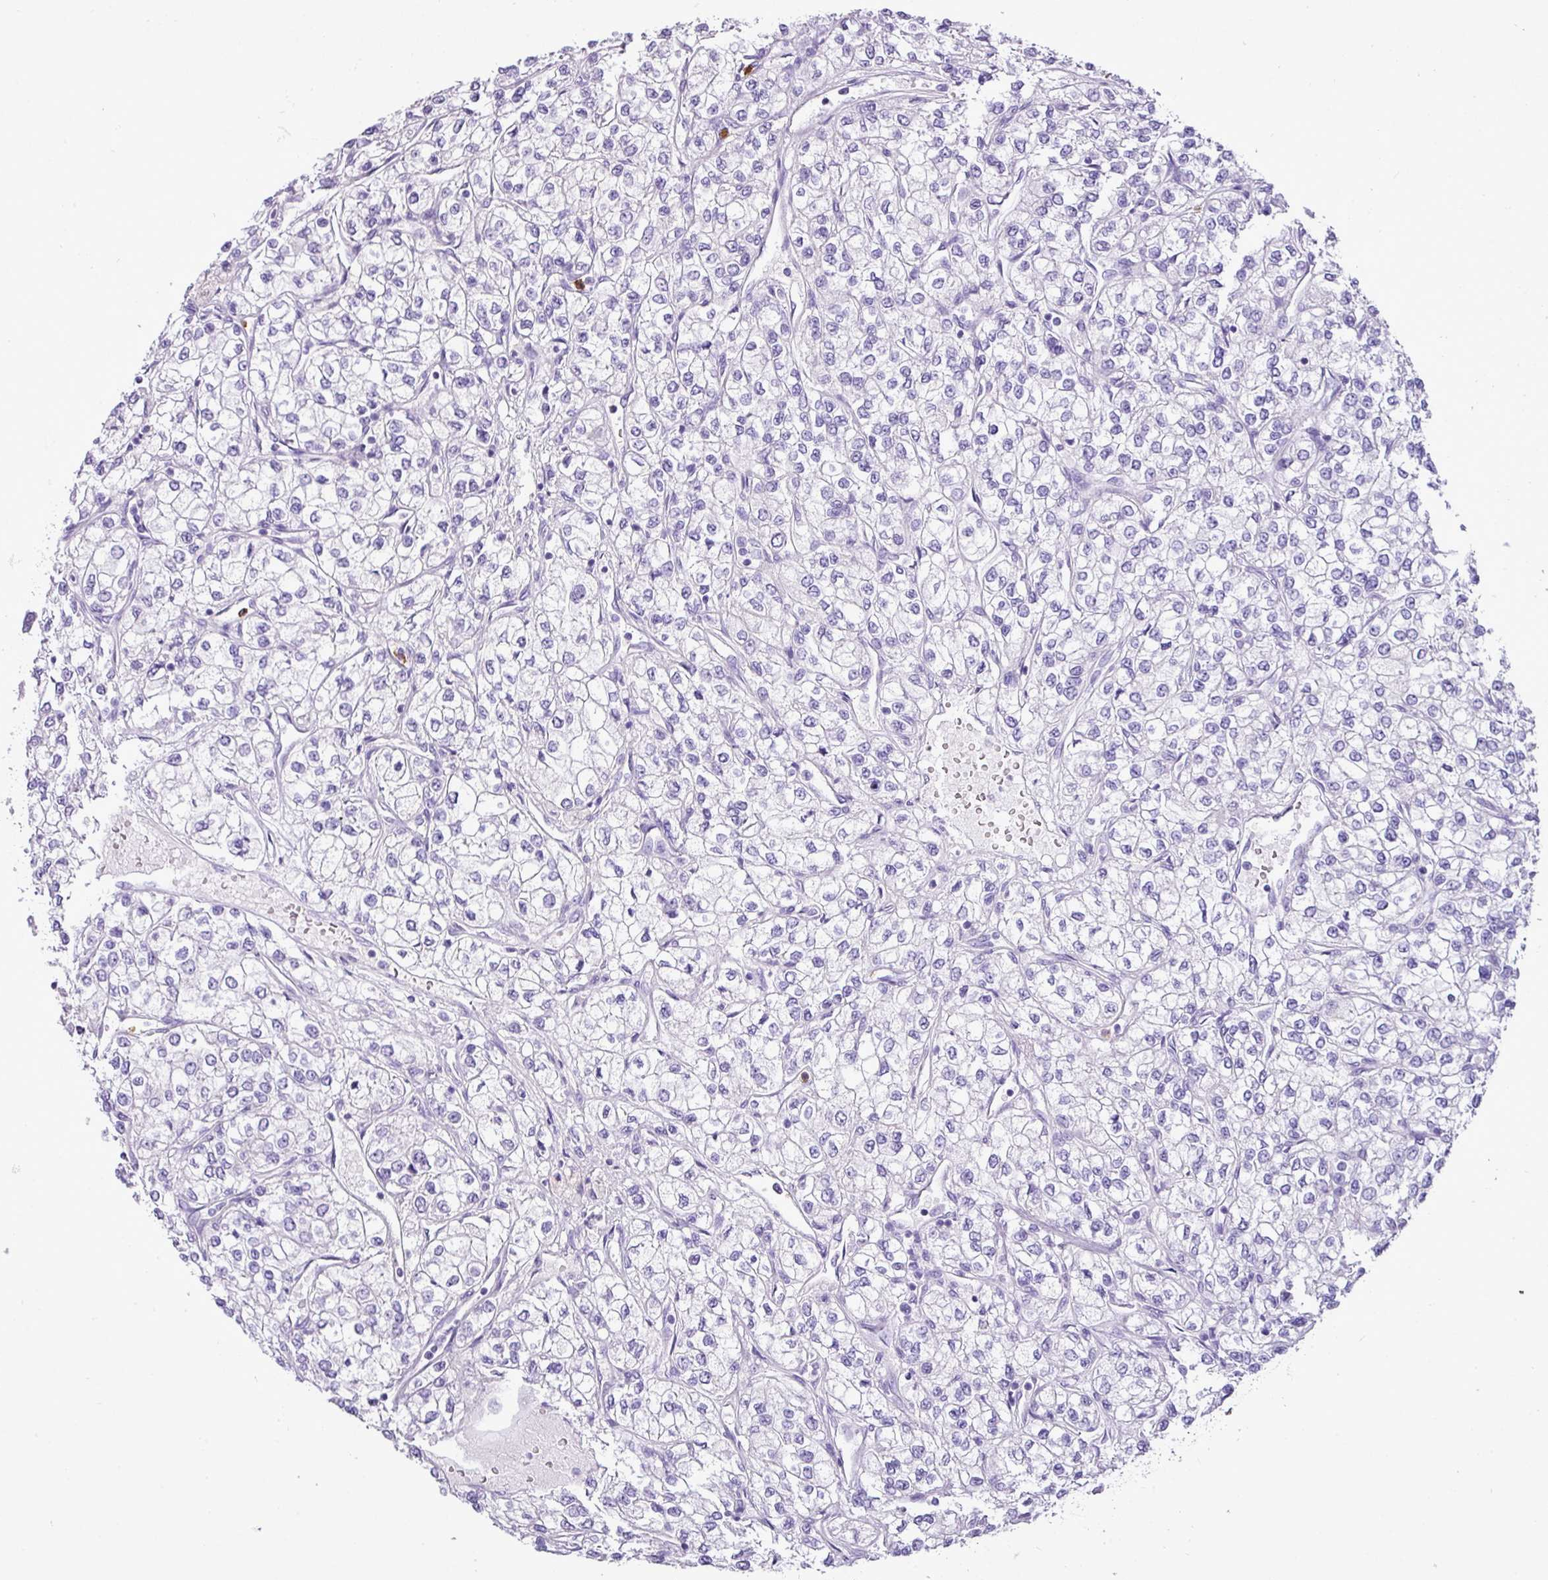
{"staining": {"intensity": "negative", "quantity": "none", "location": "none"}, "tissue": "renal cancer", "cell_type": "Tumor cells", "image_type": "cancer", "snomed": [{"axis": "morphology", "description": "Adenocarcinoma, NOS"}, {"axis": "topography", "description": "Kidney"}], "caption": "IHC histopathology image of human renal cancer stained for a protein (brown), which exhibits no positivity in tumor cells.", "gene": "ZSCAN5A", "patient": {"sex": "male", "age": 80}}